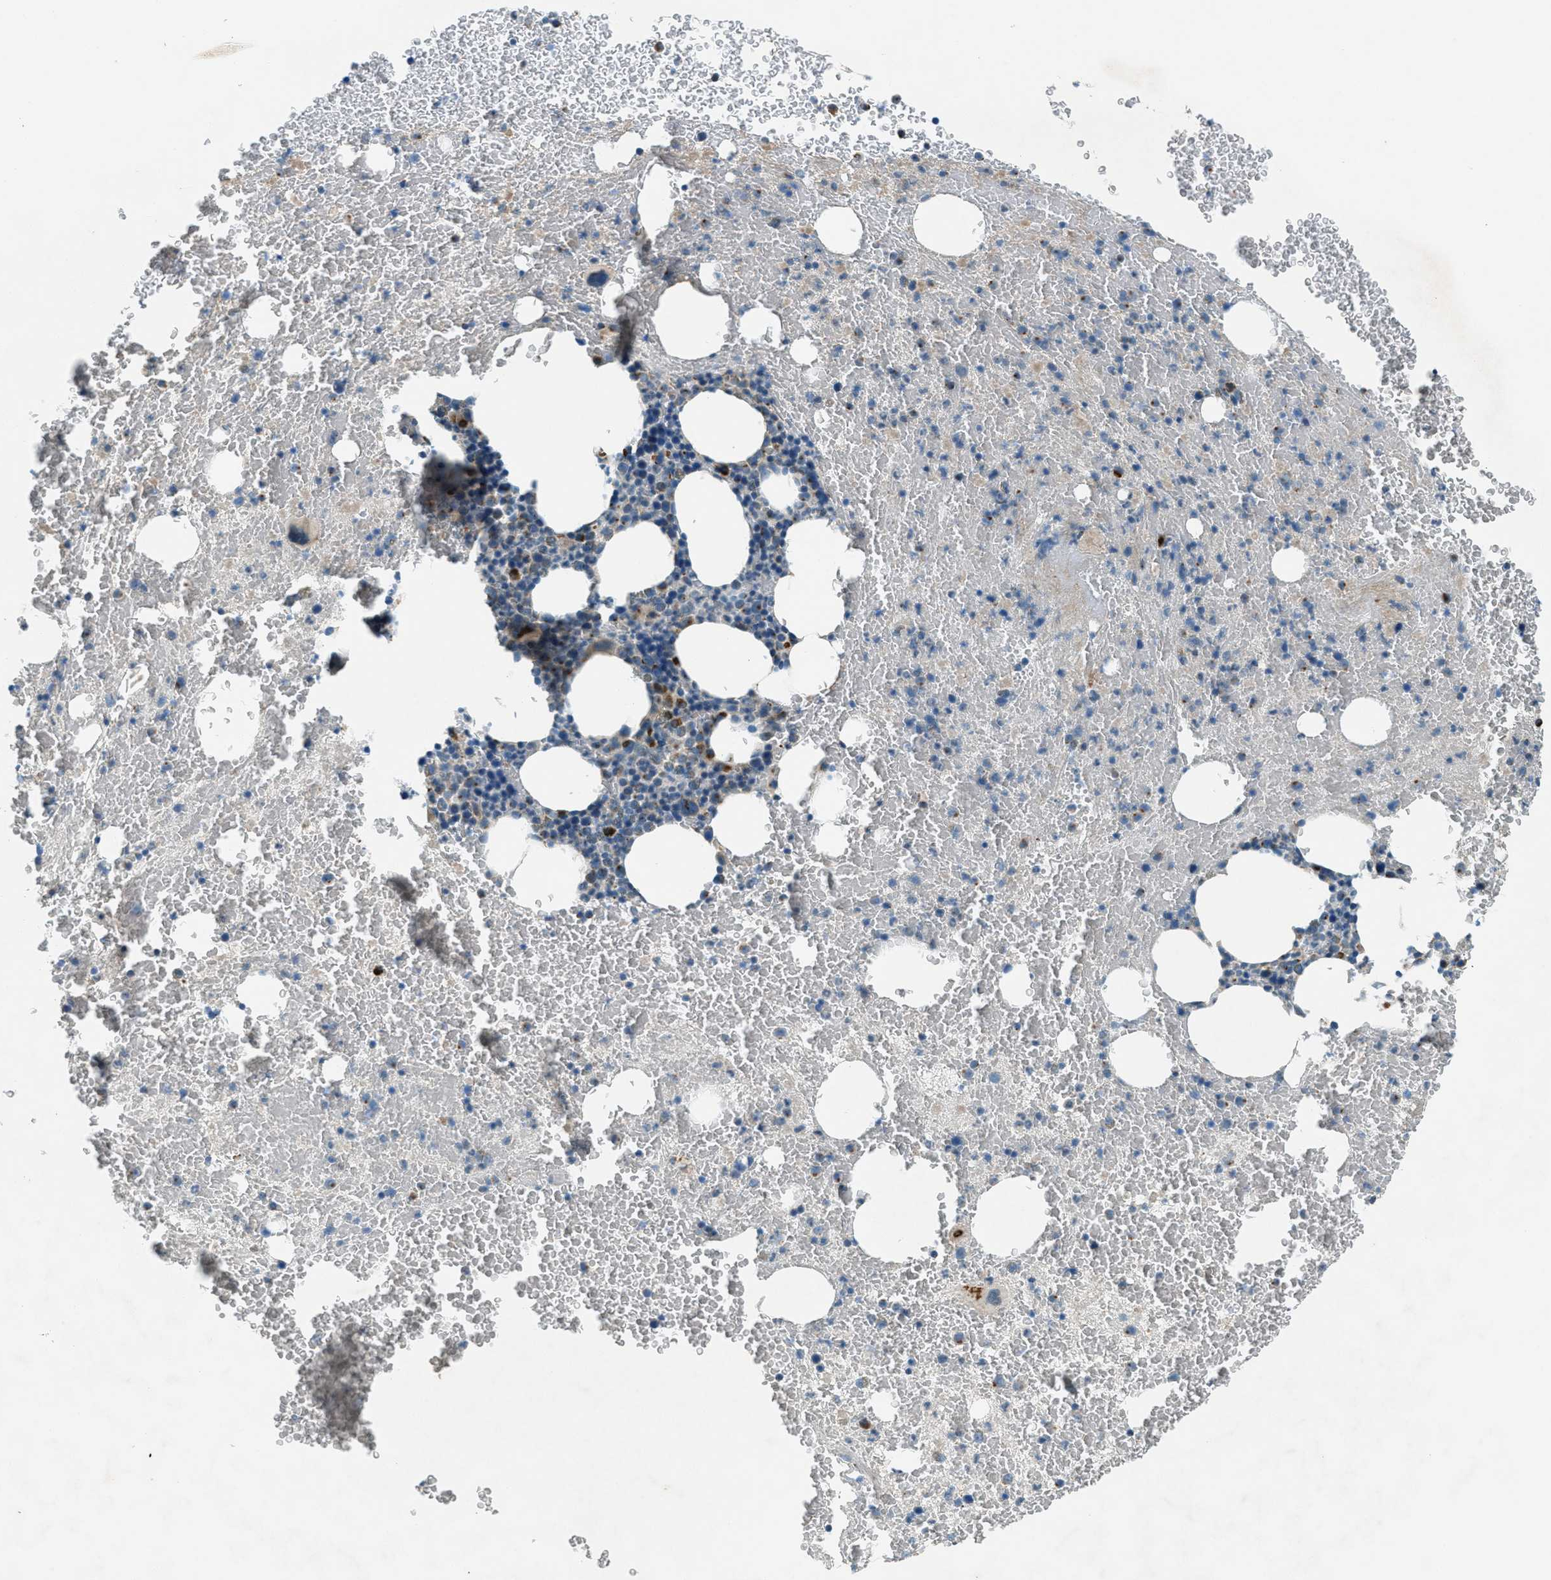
{"staining": {"intensity": "moderate", "quantity": "<25%", "location": "cytoplasmic/membranous"}, "tissue": "bone marrow", "cell_type": "Hematopoietic cells", "image_type": "normal", "snomed": [{"axis": "morphology", "description": "Normal tissue, NOS"}, {"axis": "morphology", "description": "Inflammation, NOS"}, {"axis": "topography", "description": "Bone marrow"}], "caption": "Immunohistochemical staining of benign bone marrow demonstrates low levels of moderate cytoplasmic/membranous staining in about <25% of hematopoietic cells. (Brightfield microscopy of DAB IHC at high magnification).", "gene": "BCKDK", "patient": {"sex": "male", "age": 47}}